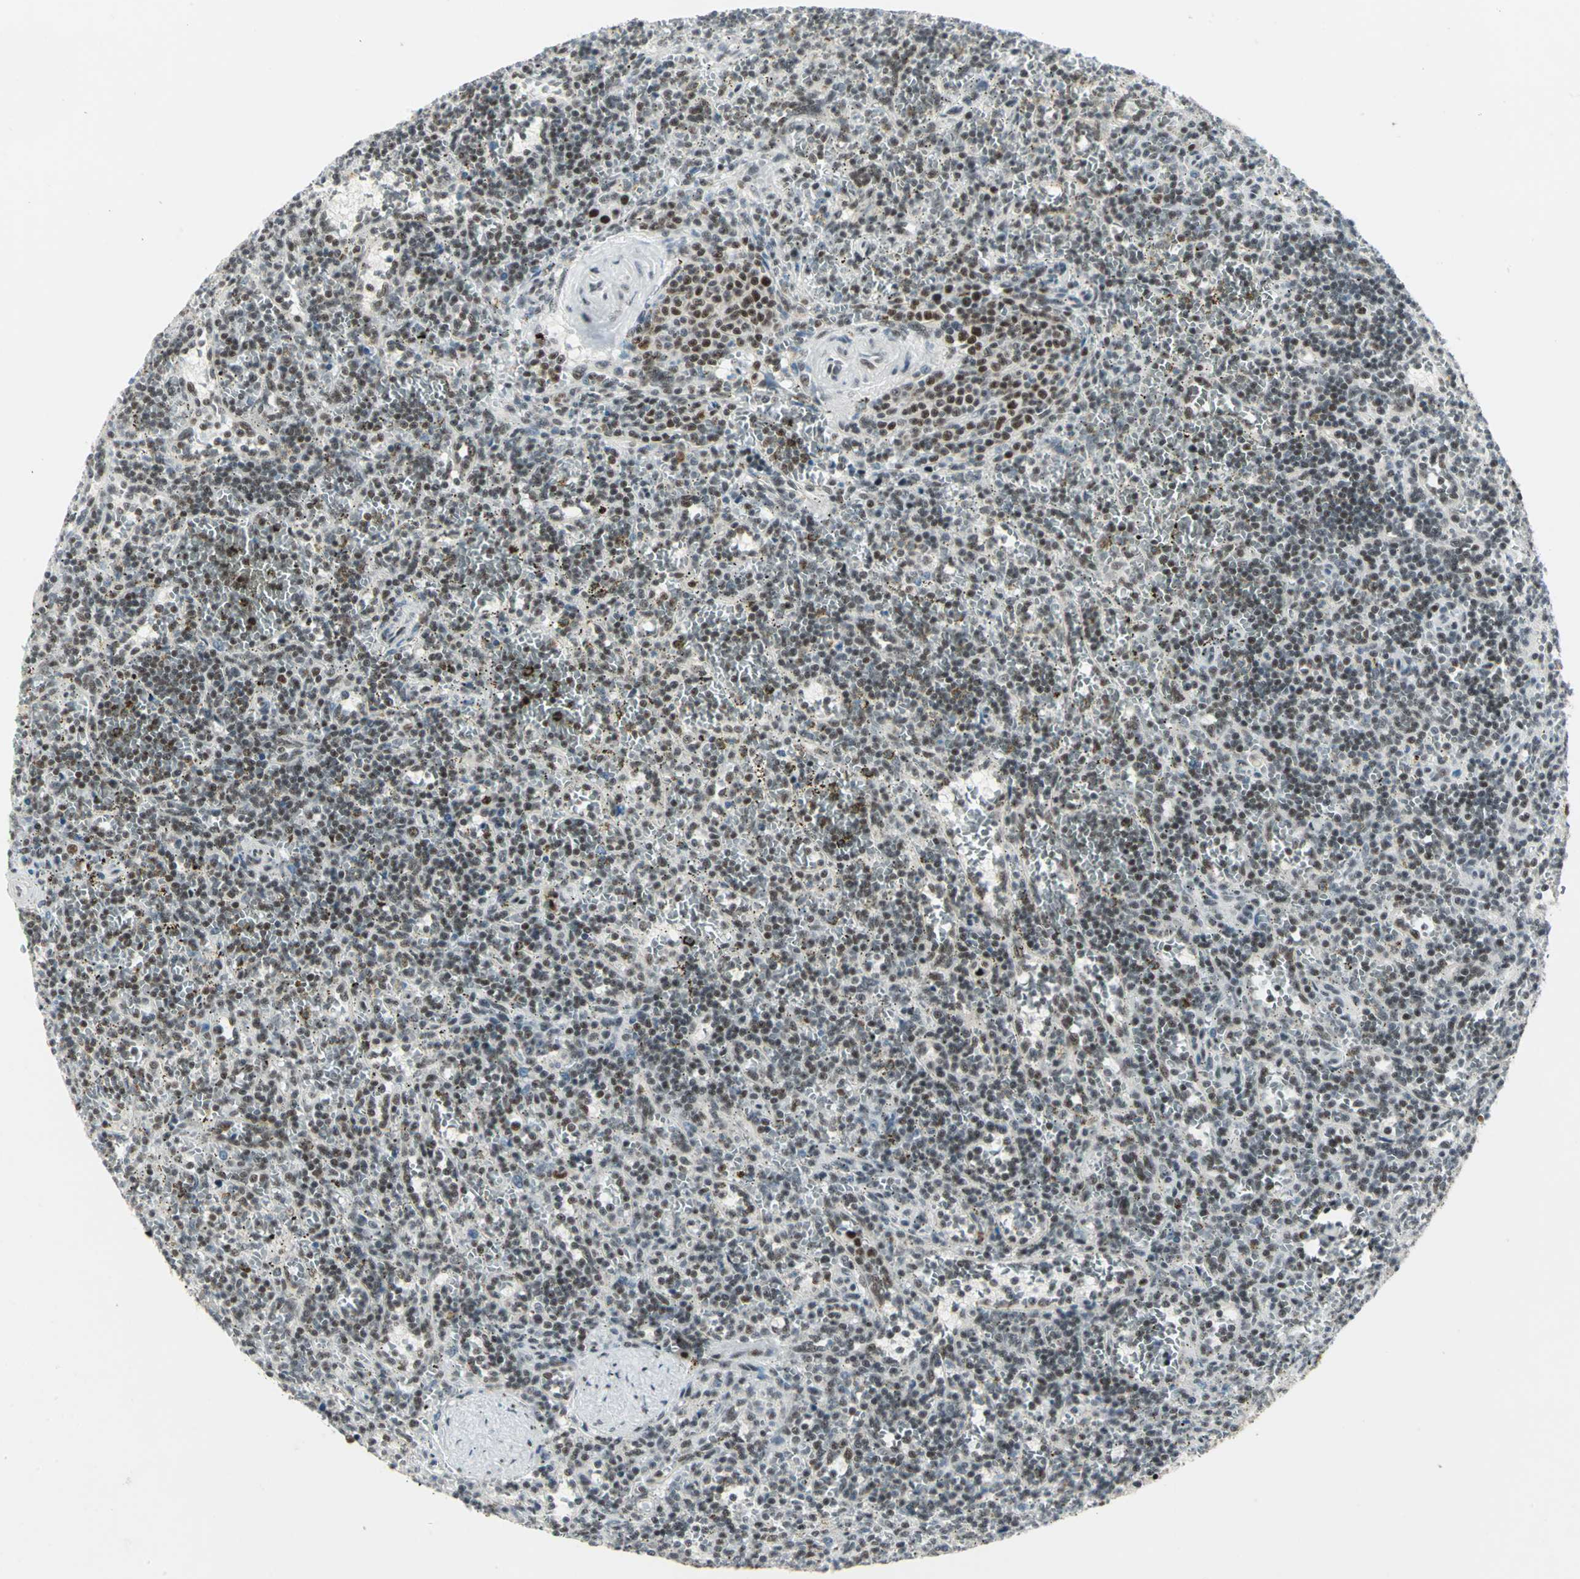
{"staining": {"intensity": "moderate", "quantity": ">75%", "location": "nuclear"}, "tissue": "lymphoma", "cell_type": "Tumor cells", "image_type": "cancer", "snomed": [{"axis": "morphology", "description": "Malignant lymphoma, non-Hodgkin's type, Low grade"}, {"axis": "topography", "description": "Spleen"}], "caption": "DAB (3,3'-diaminobenzidine) immunohistochemical staining of human lymphoma exhibits moderate nuclear protein staining in about >75% of tumor cells. (IHC, brightfield microscopy, high magnification).", "gene": "CCNT1", "patient": {"sex": "male", "age": 73}}